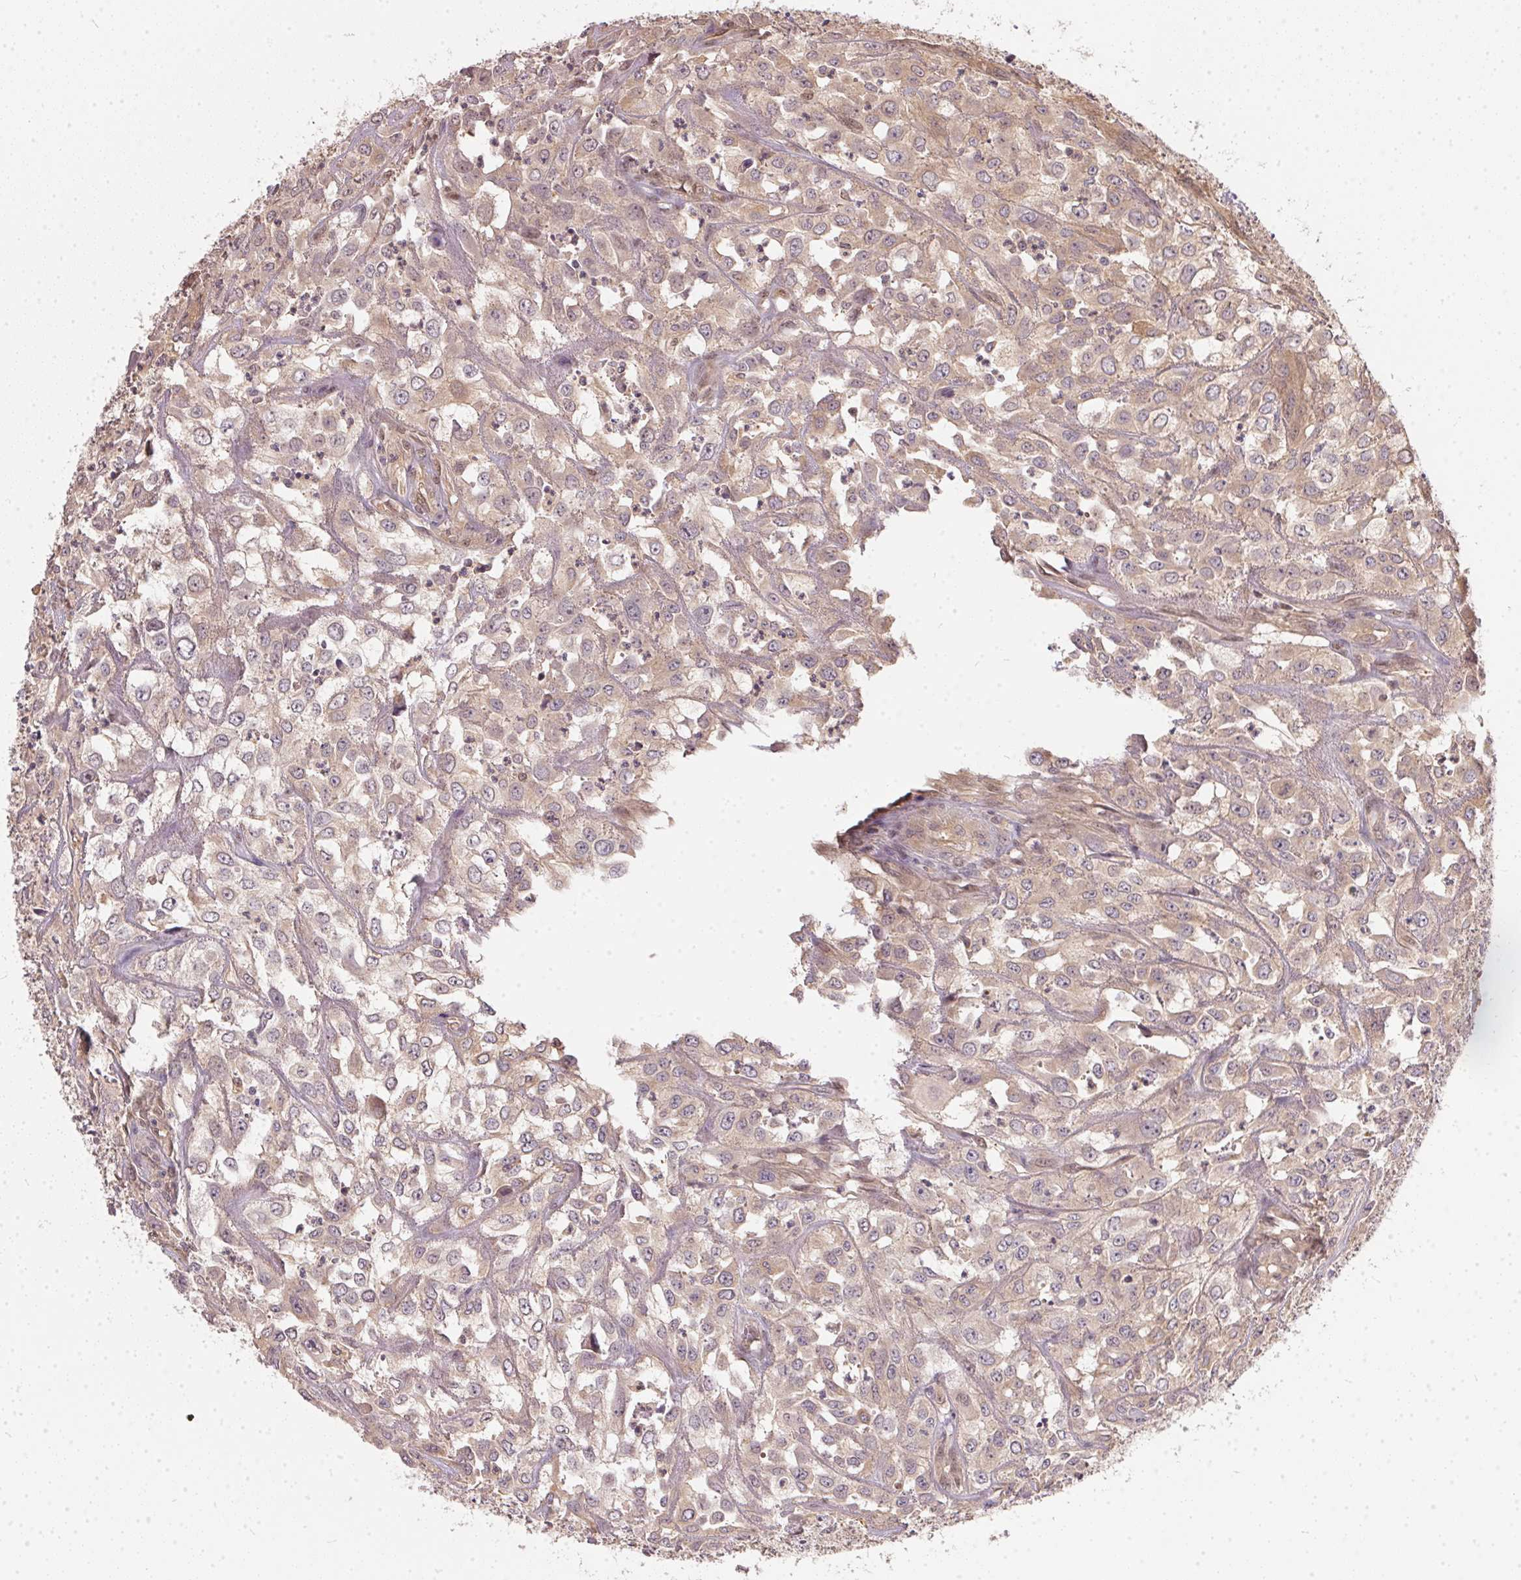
{"staining": {"intensity": "weak", "quantity": ">75%", "location": "cytoplasmic/membranous"}, "tissue": "urothelial cancer", "cell_type": "Tumor cells", "image_type": "cancer", "snomed": [{"axis": "morphology", "description": "Urothelial carcinoma, High grade"}, {"axis": "topography", "description": "Urinary bladder"}], "caption": "Protein expression analysis of human urothelial carcinoma (high-grade) reveals weak cytoplasmic/membranous expression in about >75% of tumor cells. The staining was performed using DAB (3,3'-diaminobenzidine), with brown indicating positive protein expression. Nuclei are stained blue with hematoxylin.", "gene": "BLMH", "patient": {"sex": "male", "age": 67}}